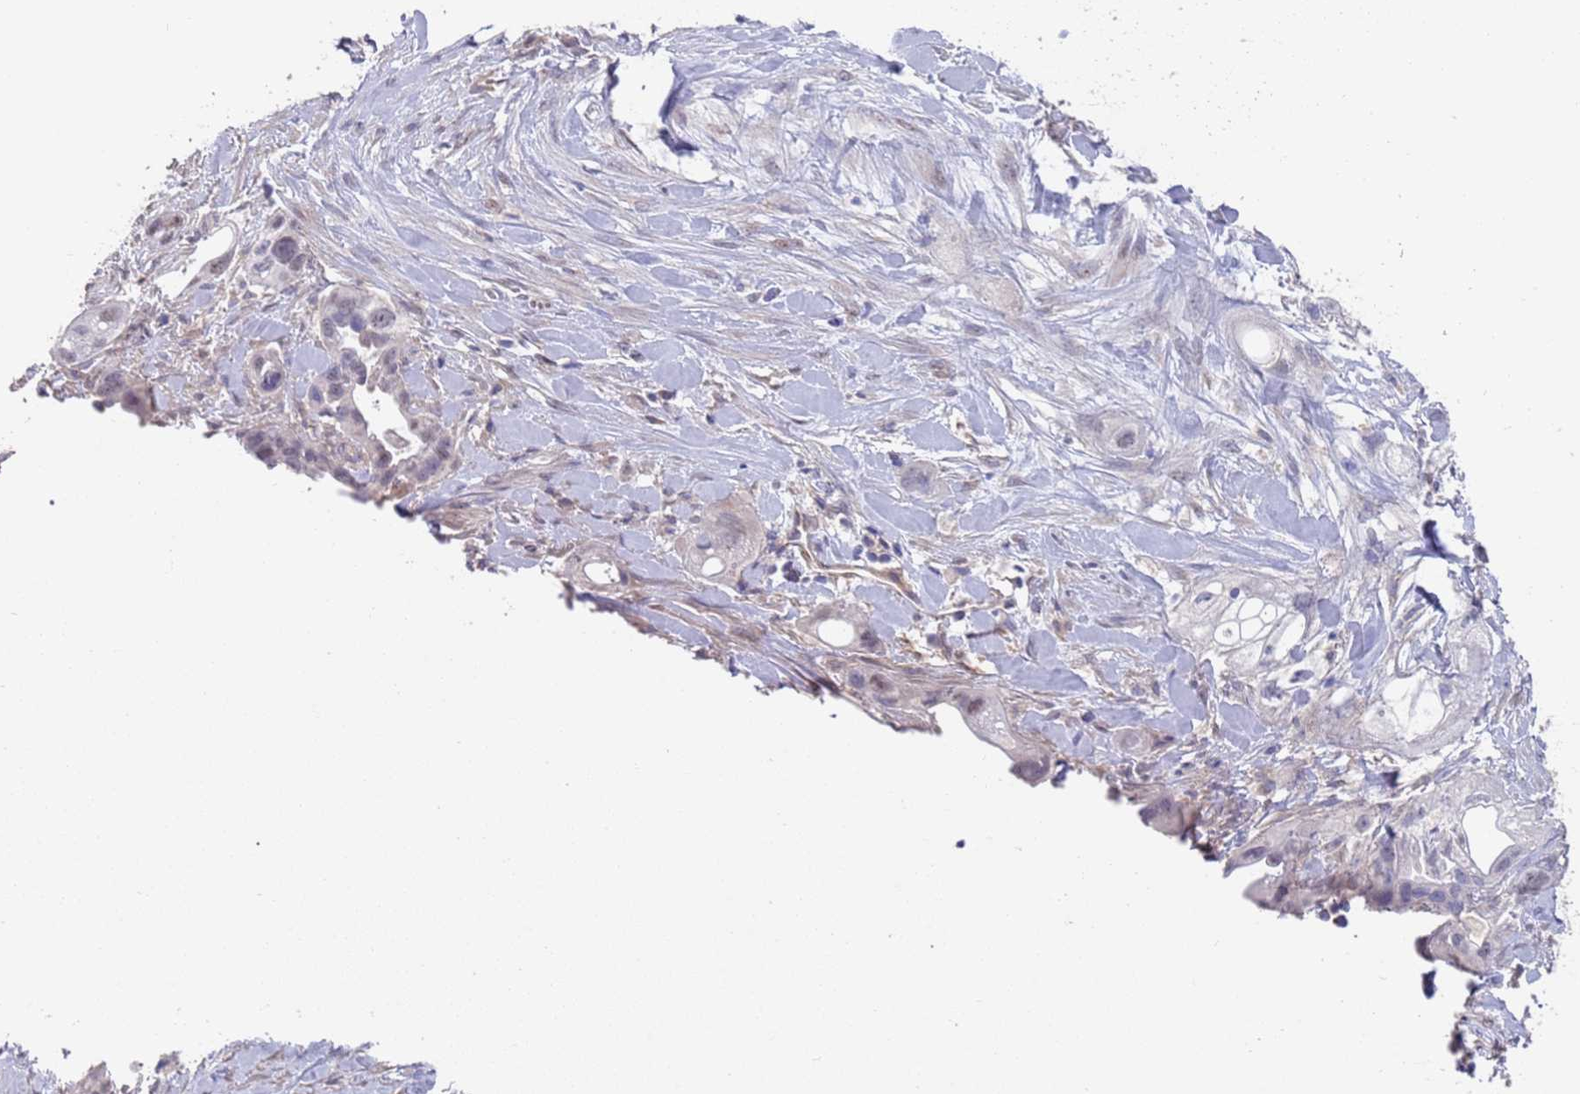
{"staining": {"intensity": "negative", "quantity": "none", "location": "none"}, "tissue": "pancreatic cancer", "cell_type": "Tumor cells", "image_type": "cancer", "snomed": [{"axis": "morphology", "description": "Adenocarcinoma, NOS"}, {"axis": "topography", "description": "Pancreas"}], "caption": "Tumor cells are negative for brown protein staining in pancreatic cancer (adenocarcinoma). (DAB (3,3'-diaminobenzidine) immunohistochemistry (IHC) visualized using brightfield microscopy, high magnification).", "gene": "ANK2", "patient": {"sex": "male", "age": 44}}